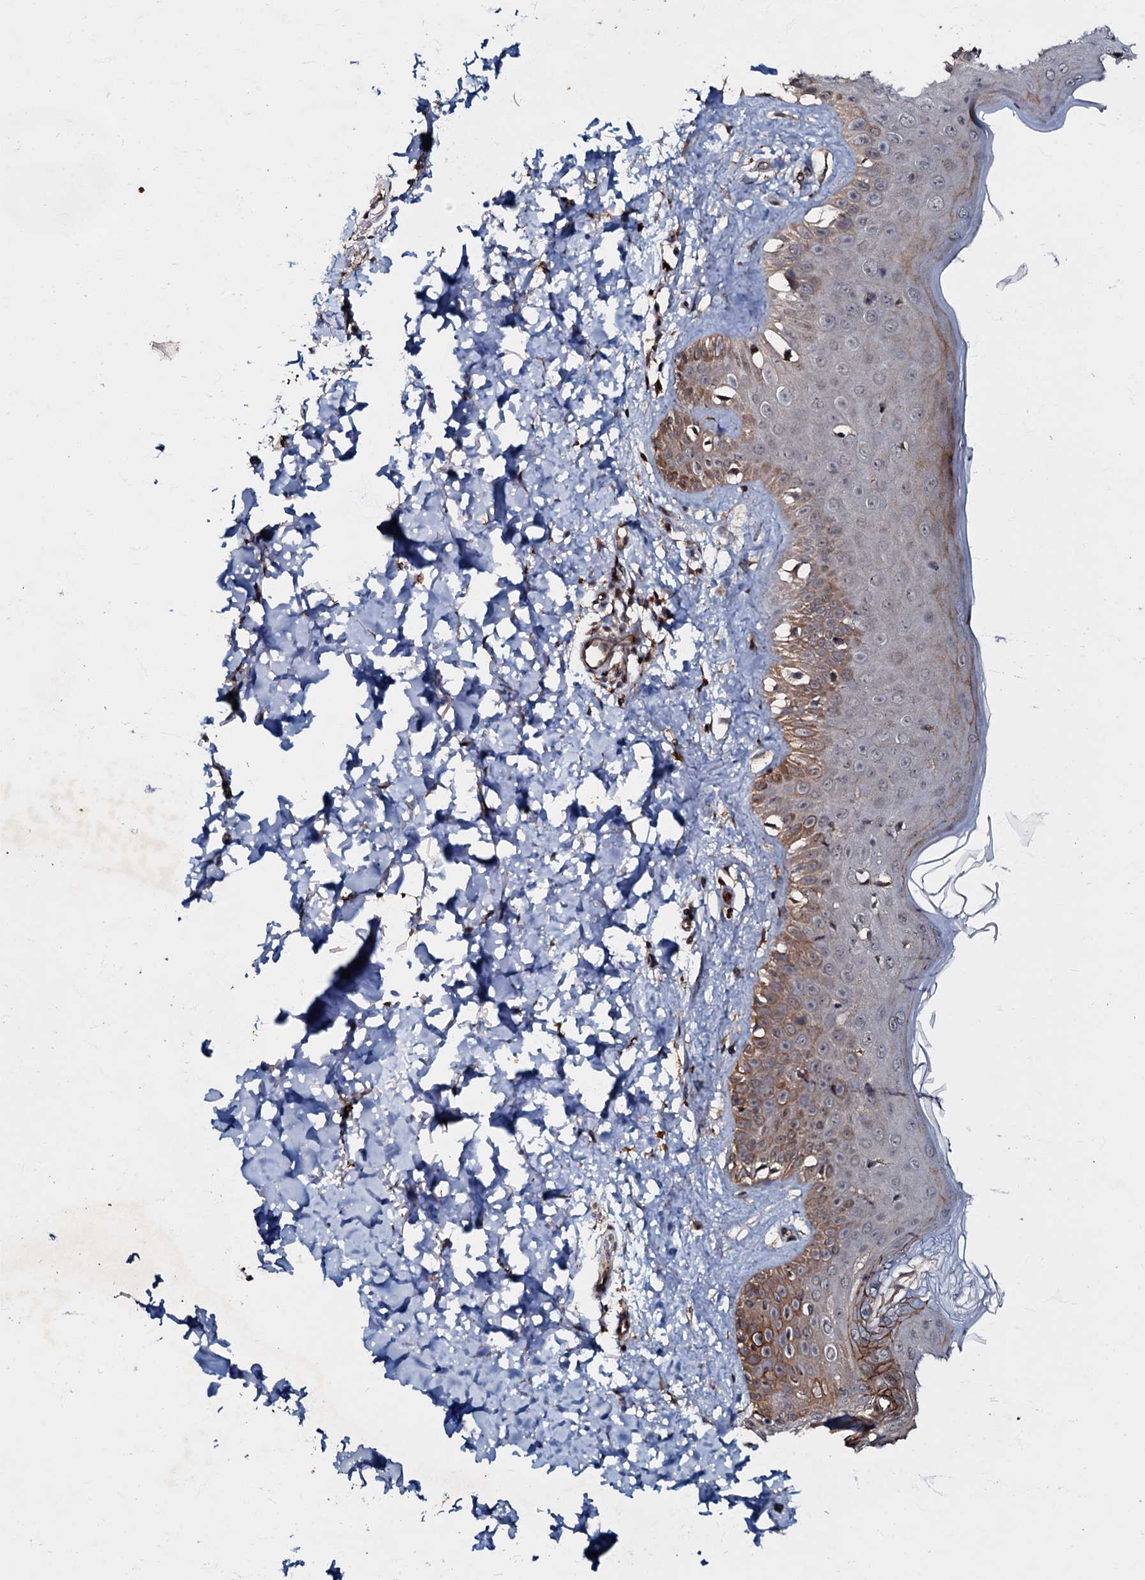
{"staining": {"intensity": "strong", "quantity": ">75%", "location": "cytoplasmic/membranous,nuclear"}, "tissue": "skin", "cell_type": "Fibroblasts", "image_type": "normal", "snomed": [{"axis": "morphology", "description": "Normal tissue, NOS"}, {"axis": "topography", "description": "Skin"}], "caption": "IHC staining of normal skin, which reveals high levels of strong cytoplasmic/membranous,nuclear expression in about >75% of fibroblasts indicating strong cytoplasmic/membranous,nuclear protein positivity. The staining was performed using DAB (3,3'-diaminobenzidine) (brown) for protein detection and nuclei were counterstained in hematoxylin (blue).", "gene": "MANSC4", "patient": {"sex": "male", "age": 52}}